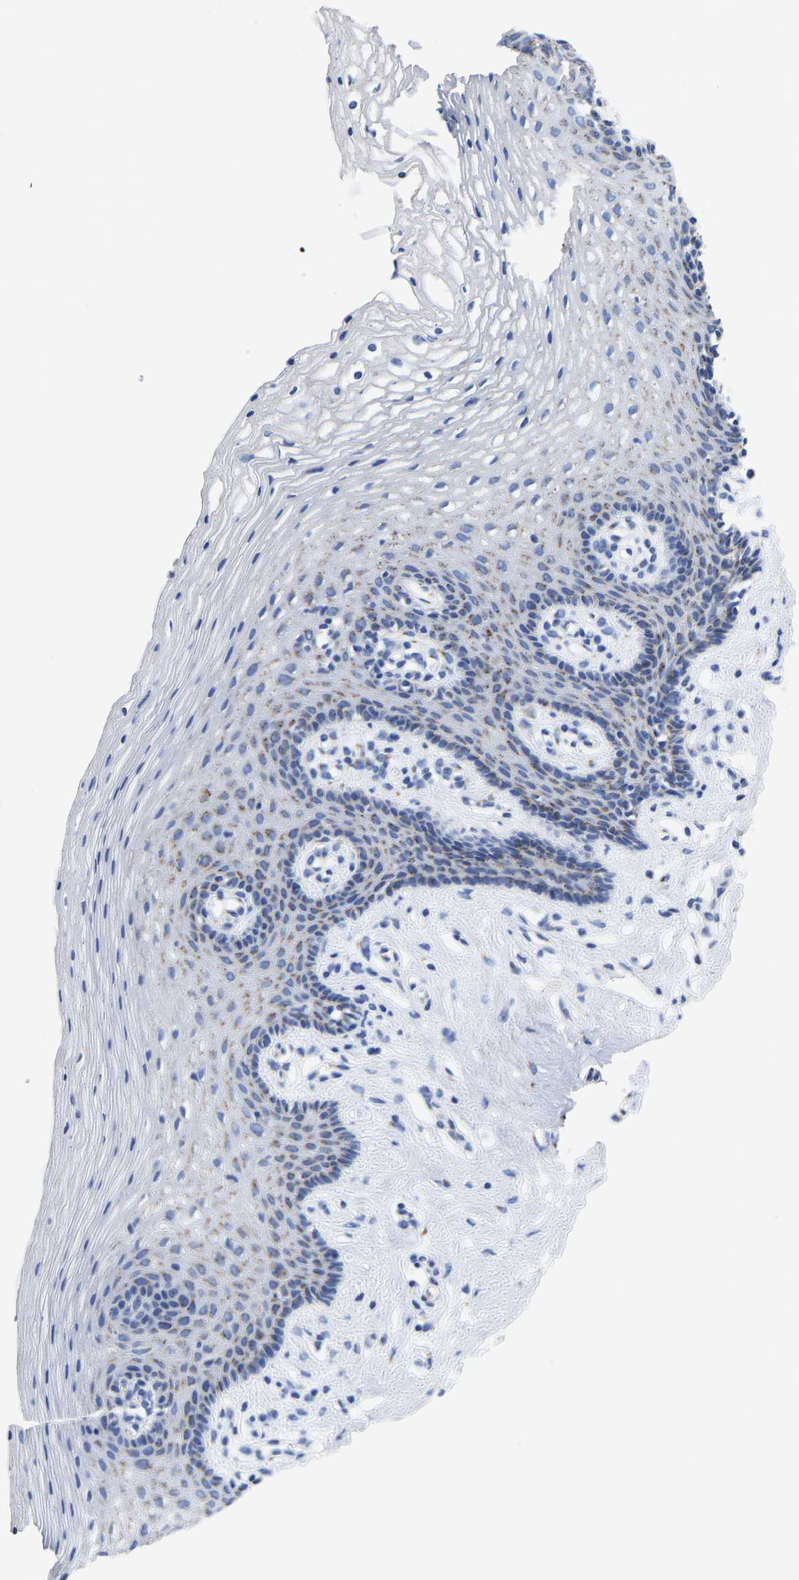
{"staining": {"intensity": "weak", "quantity": "25%-75%", "location": "cytoplasmic/membranous"}, "tissue": "vagina", "cell_type": "Squamous epithelial cells", "image_type": "normal", "snomed": [{"axis": "morphology", "description": "Normal tissue, NOS"}, {"axis": "topography", "description": "Vagina"}], "caption": "IHC image of benign vagina stained for a protein (brown), which shows low levels of weak cytoplasmic/membranous staining in approximately 25%-75% of squamous epithelial cells.", "gene": "TMEM87A", "patient": {"sex": "female", "age": 32}}